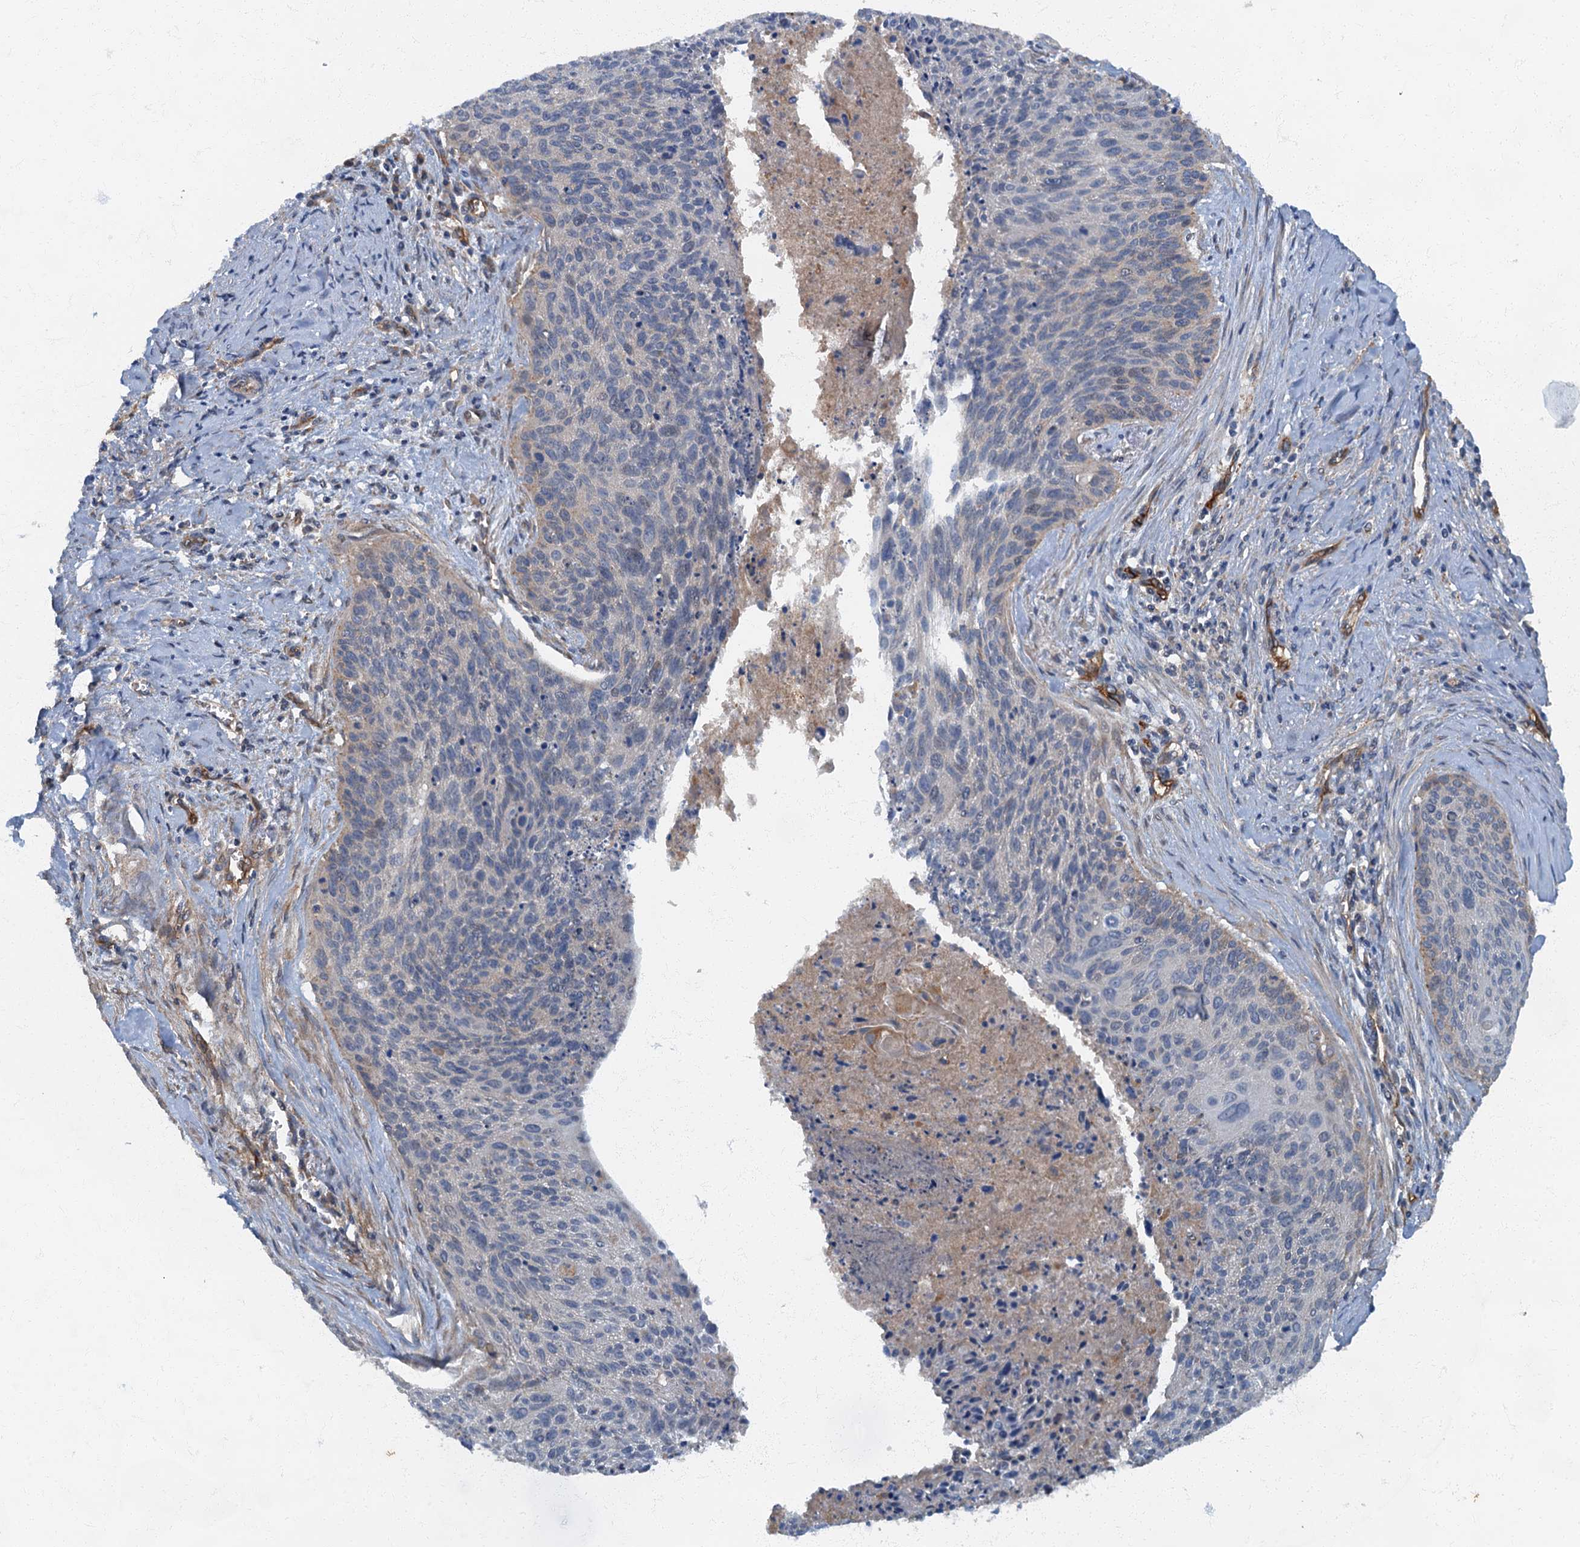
{"staining": {"intensity": "weak", "quantity": "25%-75%", "location": "cytoplasmic/membranous"}, "tissue": "cervical cancer", "cell_type": "Tumor cells", "image_type": "cancer", "snomed": [{"axis": "morphology", "description": "Squamous cell carcinoma, NOS"}, {"axis": "topography", "description": "Cervix"}], "caption": "The histopathology image displays staining of cervical cancer (squamous cell carcinoma), revealing weak cytoplasmic/membranous protein staining (brown color) within tumor cells.", "gene": "ARL11", "patient": {"sex": "female", "age": 55}}